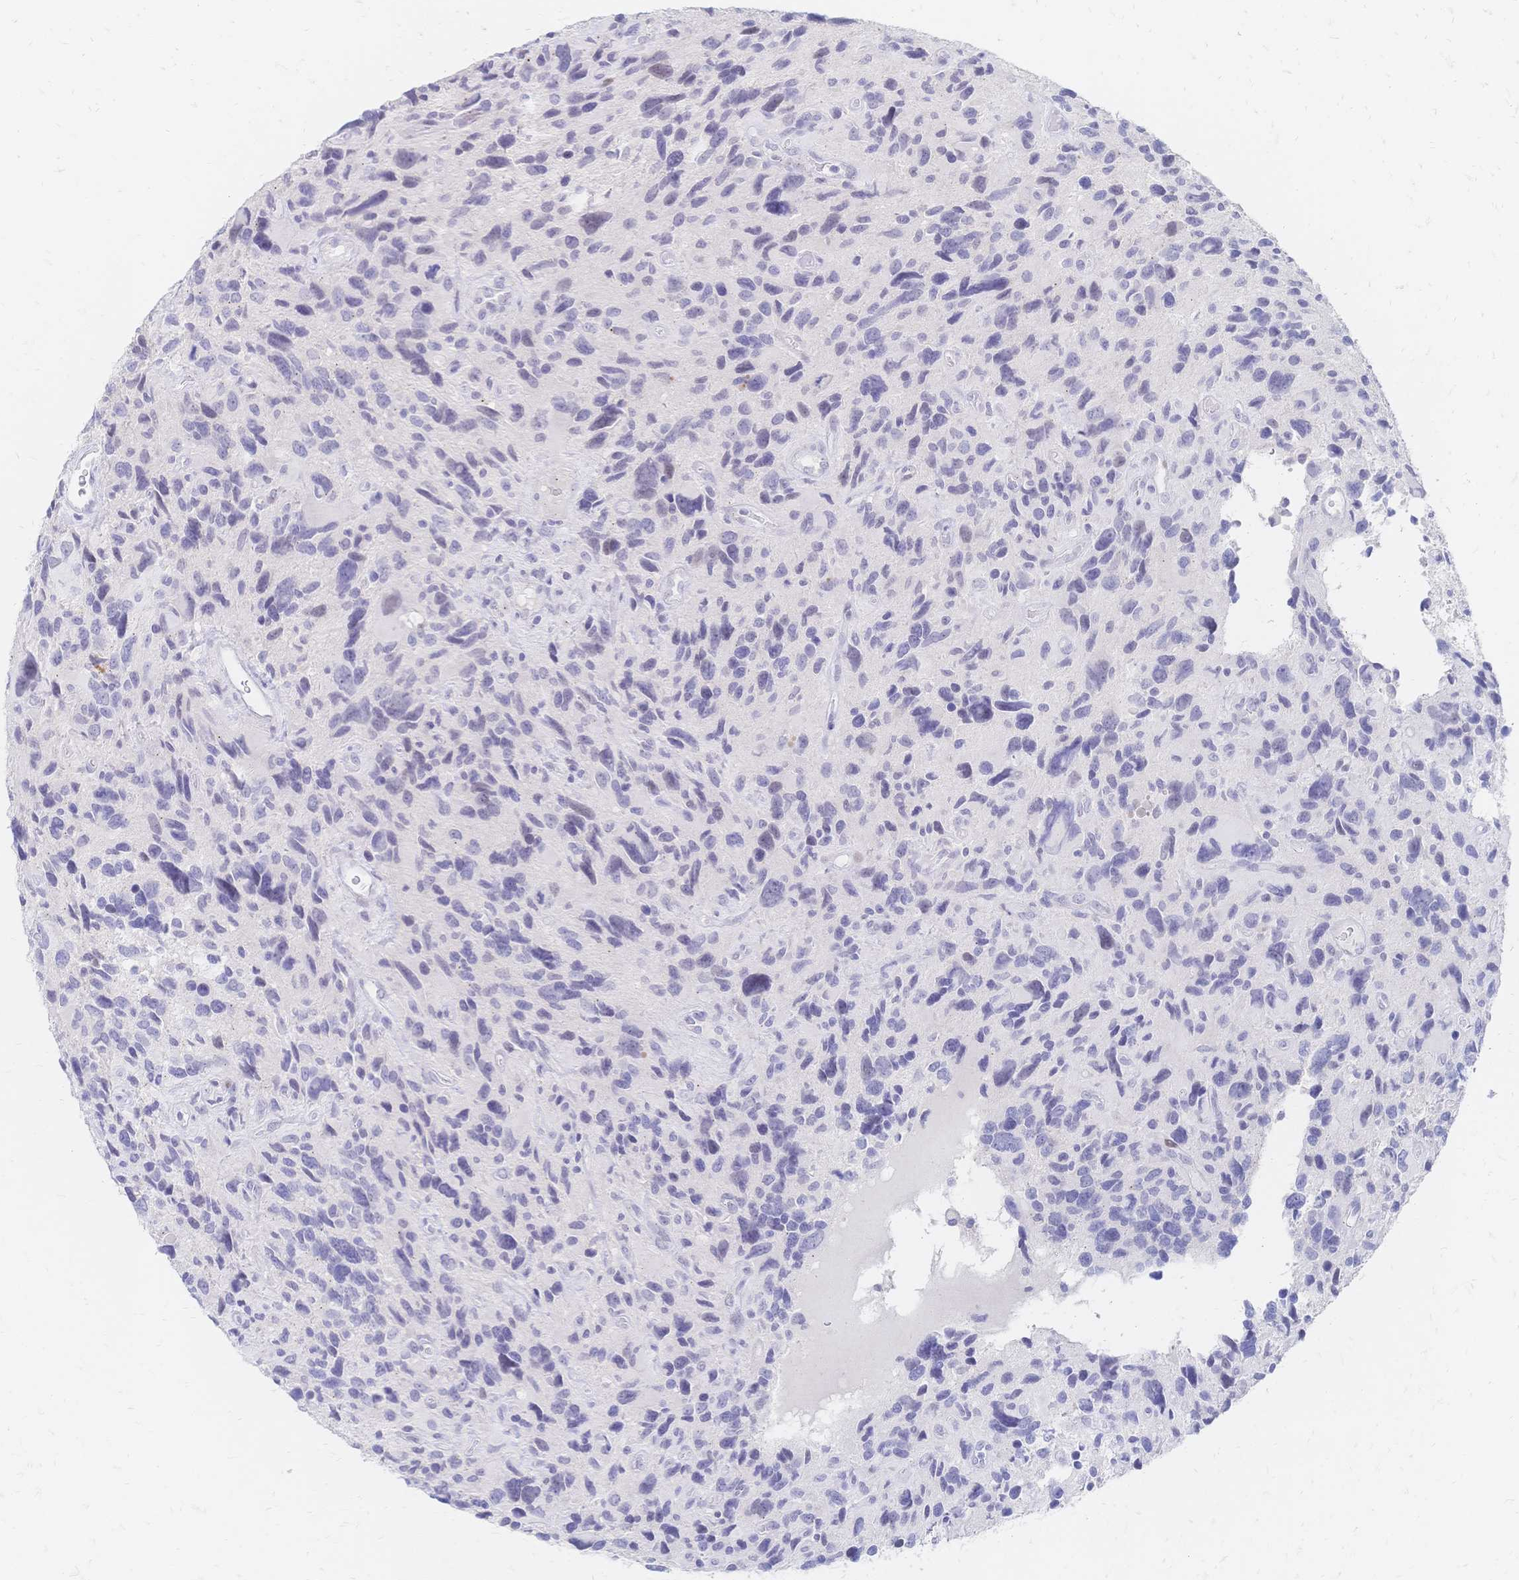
{"staining": {"intensity": "negative", "quantity": "none", "location": "none"}, "tissue": "glioma", "cell_type": "Tumor cells", "image_type": "cancer", "snomed": [{"axis": "morphology", "description": "Glioma, malignant, High grade"}, {"axis": "topography", "description": "Brain"}], "caption": "Protein analysis of glioma displays no significant staining in tumor cells. The staining is performed using DAB (3,3'-diaminobenzidine) brown chromogen with nuclei counter-stained in using hematoxylin.", "gene": "PSORS1C2", "patient": {"sex": "male", "age": 46}}